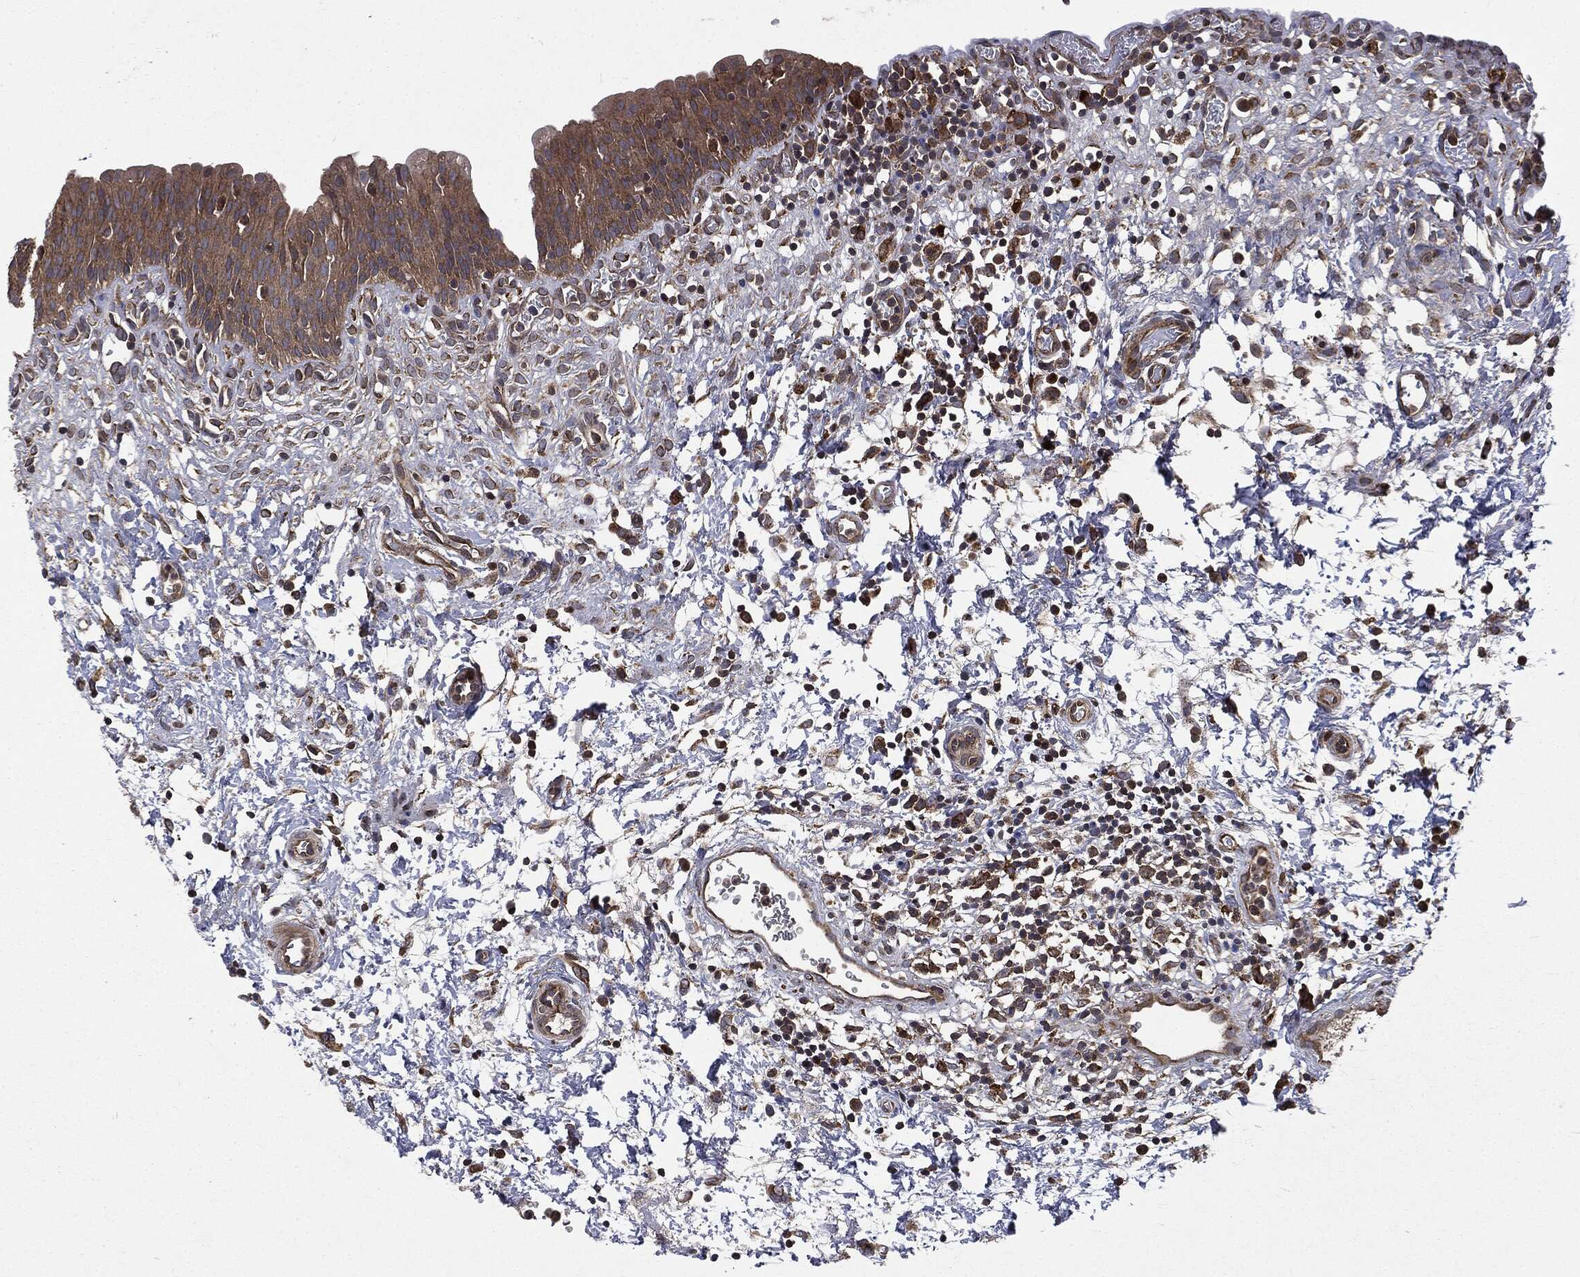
{"staining": {"intensity": "moderate", "quantity": "<25%", "location": "cytoplasmic/membranous"}, "tissue": "urinary bladder", "cell_type": "Urothelial cells", "image_type": "normal", "snomed": [{"axis": "morphology", "description": "Normal tissue, NOS"}, {"axis": "topography", "description": "Urinary bladder"}], "caption": "Protein expression analysis of normal human urinary bladder reveals moderate cytoplasmic/membranous staining in about <25% of urothelial cells.", "gene": "PLOD3", "patient": {"sex": "male", "age": 37}}